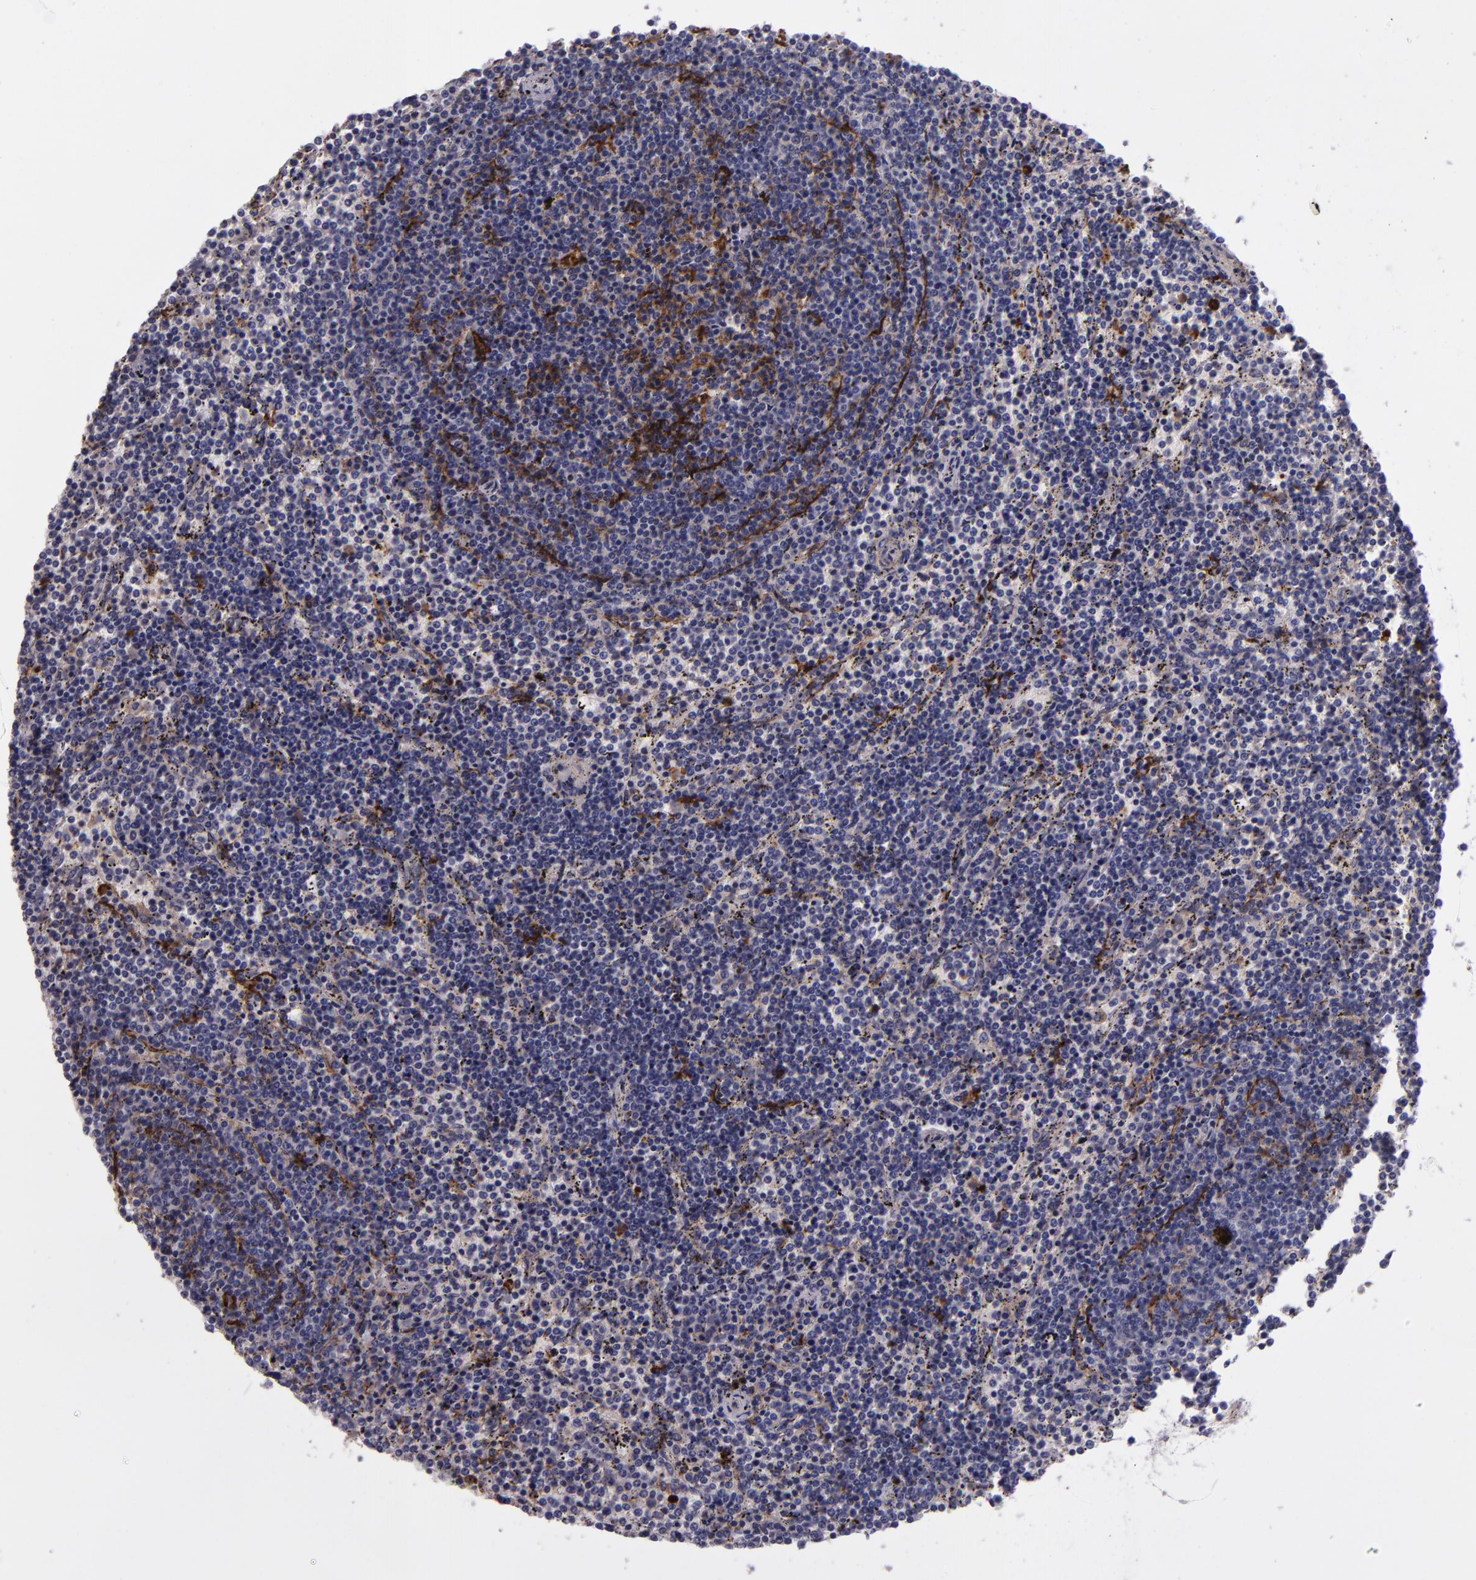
{"staining": {"intensity": "negative", "quantity": "none", "location": "none"}, "tissue": "lymphoma", "cell_type": "Tumor cells", "image_type": "cancer", "snomed": [{"axis": "morphology", "description": "Malignant lymphoma, non-Hodgkin's type, Low grade"}, {"axis": "topography", "description": "Spleen"}], "caption": "A histopathology image of human low-grade malignant lymphoma, non-Hodgkin's type is negative for staining in tumor cells.", "gene": "APOH", "patient": {"sex": "female", "age": 50}}